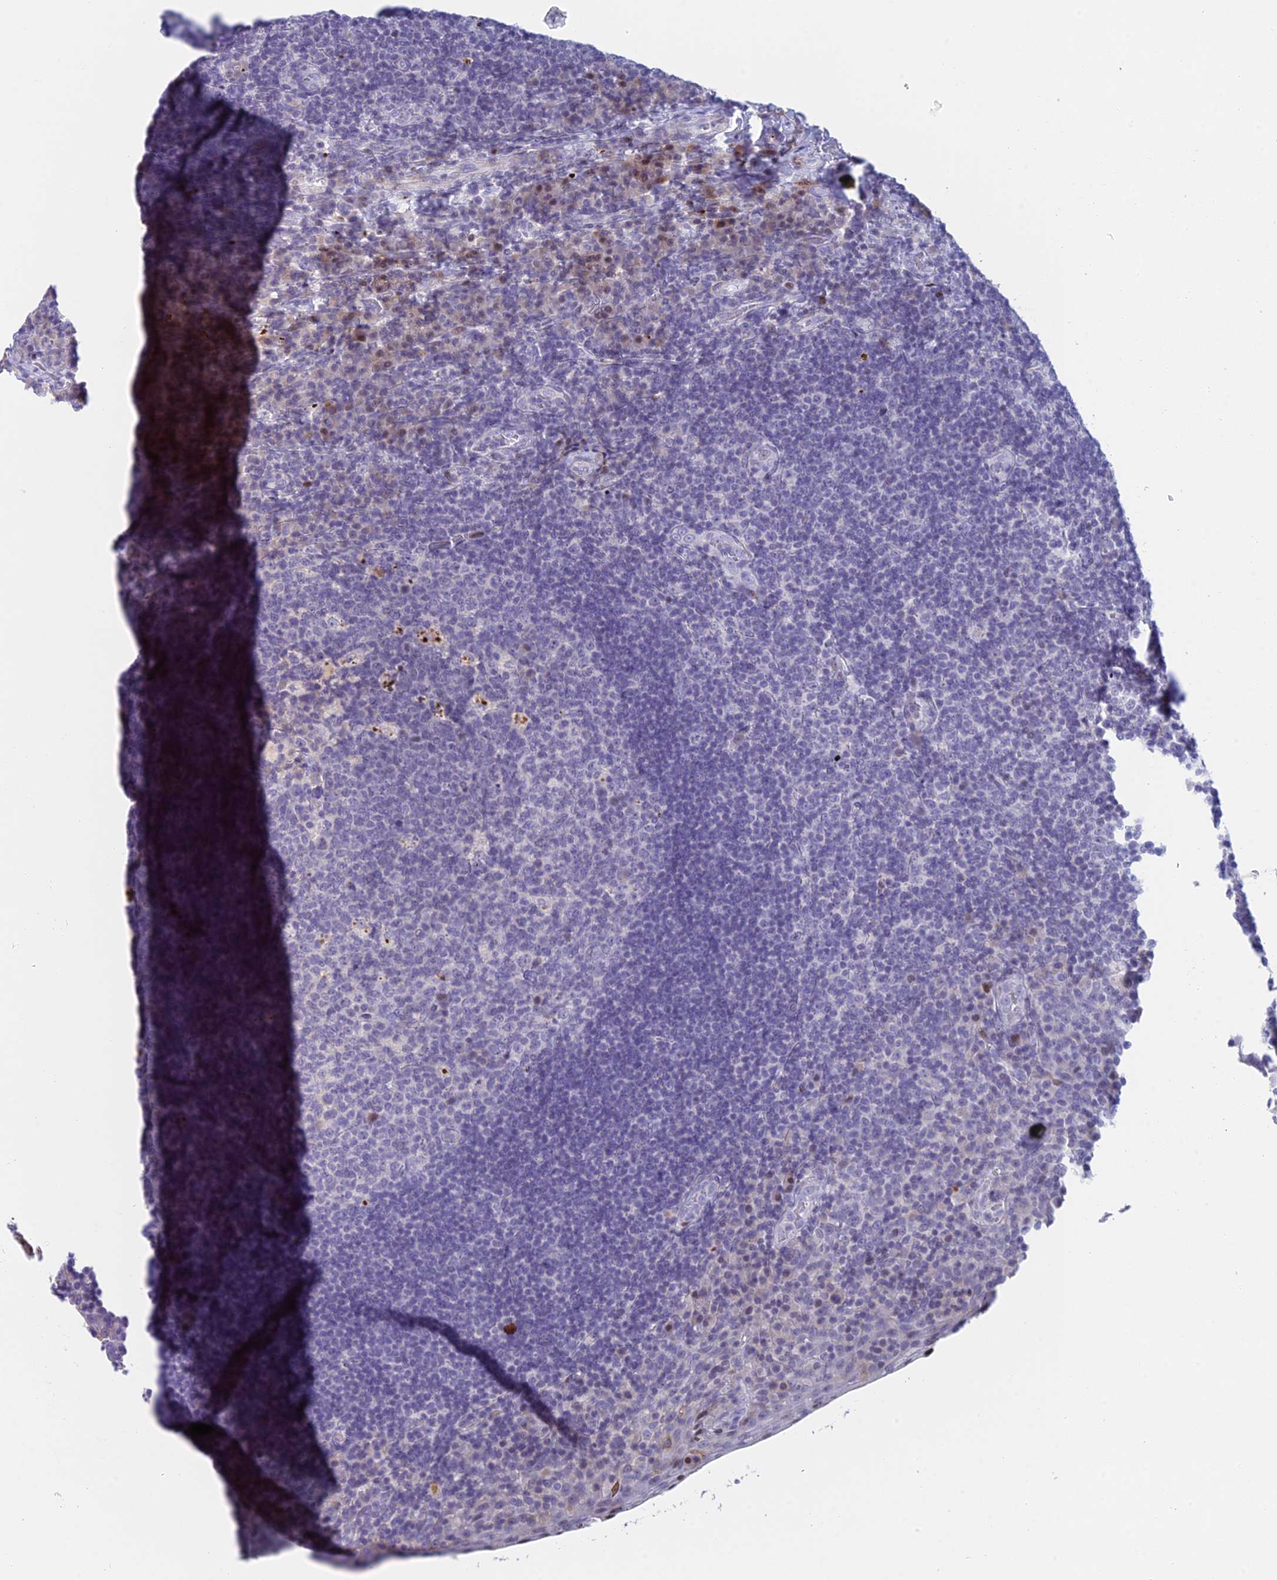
{"staining": {"intensity": "negative", "quantity": "none", "location": "none"}, "tissue": "tonsil", "cell_type": "Germinal center cells", "image_type": "normal", "snomed": [{"axis": "morphology", "description": "Normal tissue, NOS"}, {"axis": "topography", "description": "Tonsil"}], "caption": "Immunohistochemistry of benign tonsil displays no positivity in germinal center cells.", "gene": "REXO5", "patient": {"sex": "male", "age": 17}}